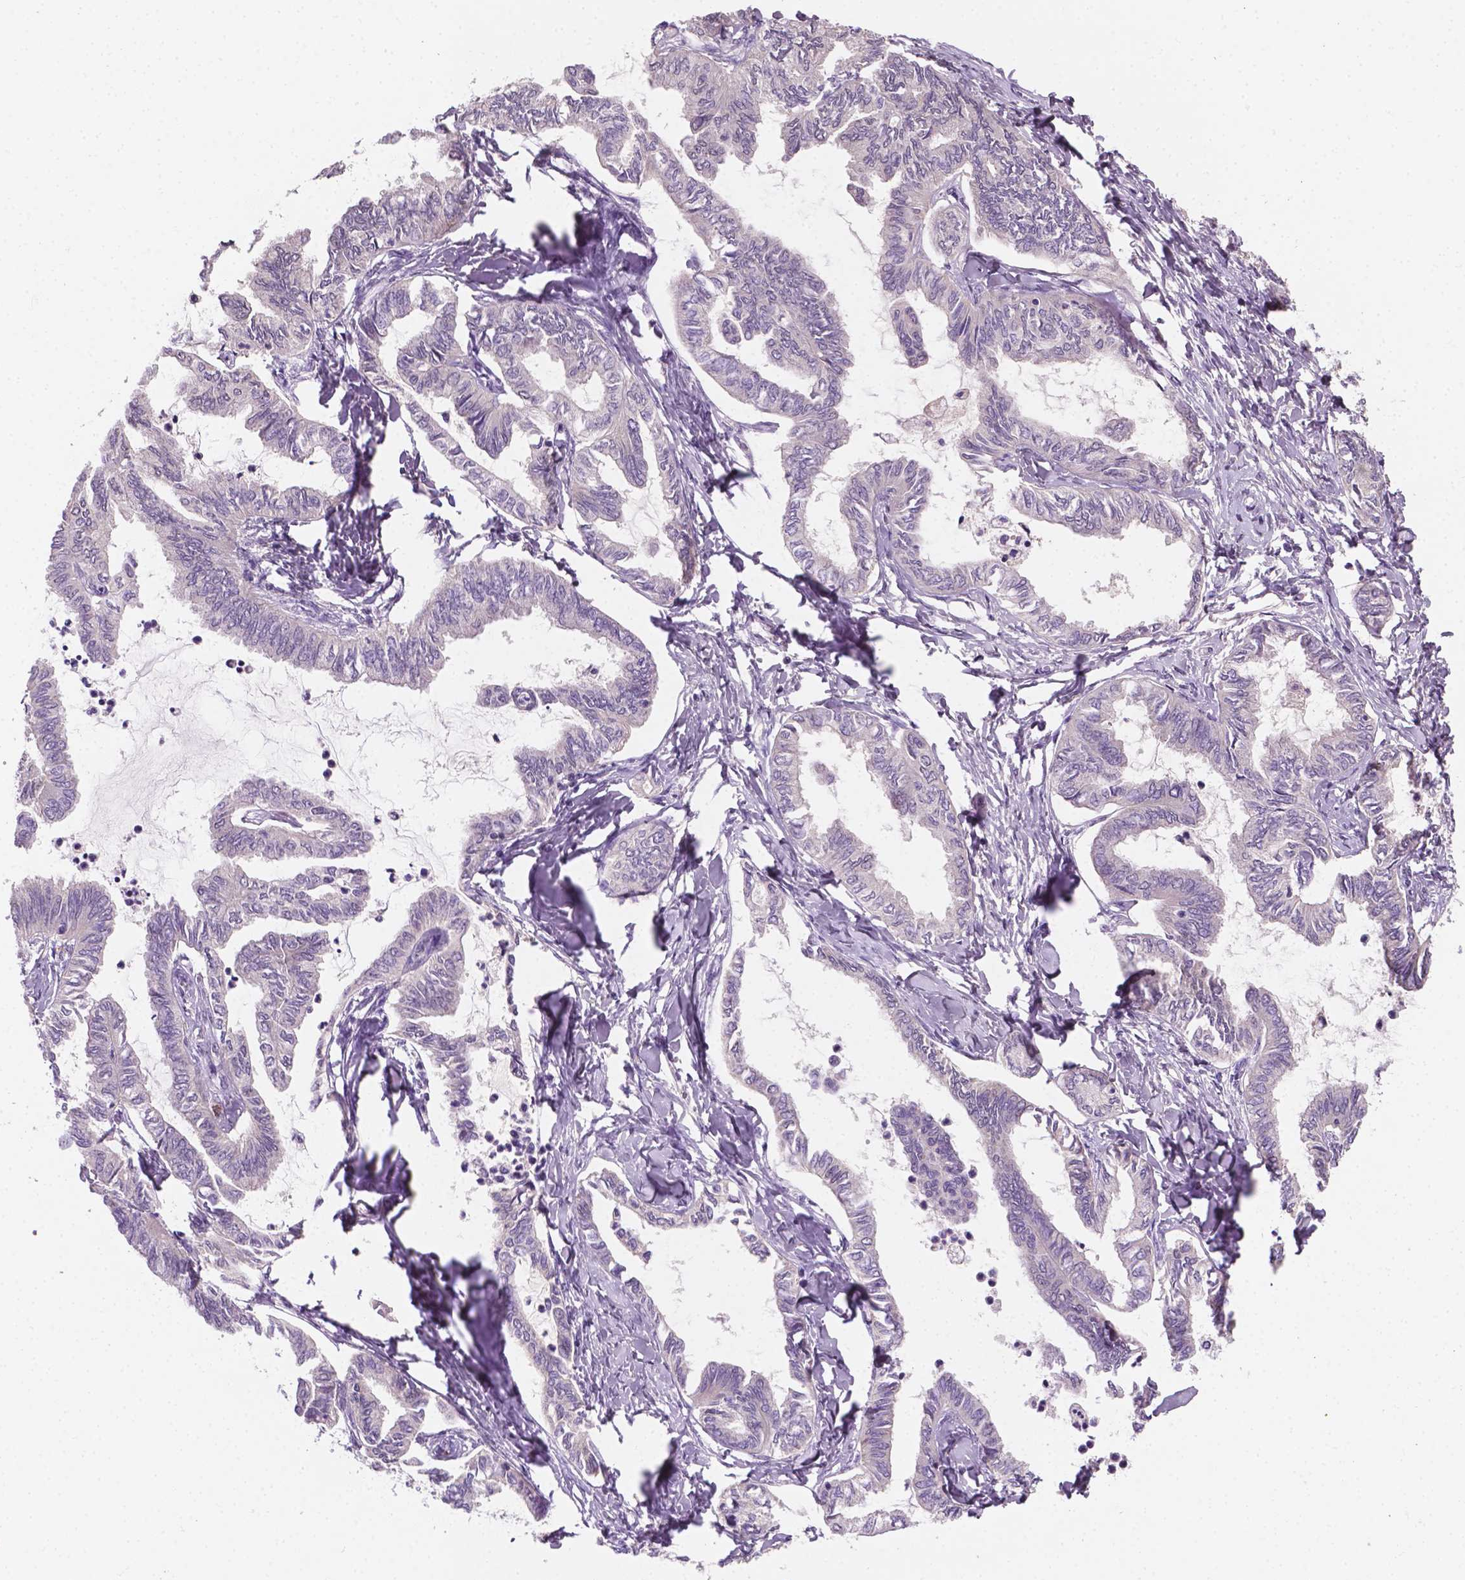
{"staining": {"intensity": "negative", "quantity": "none", "location": "none"}, "tissue": "ovarian cancer", "cell_type": "Tumor cells", "image_type": "cancer", "snomed": [{"axis": "morphology", "description": "Carcinoma, endometroid"}, {"axis": "topography", "description": "Ovary"}], "caption": "Endometroid carcinoma (ovarian) was stained to show a protein in brown. There is no significant positivity in tumor cells.", "gene": "MROH6", "patient": {"sex": "female", "age": 70}}